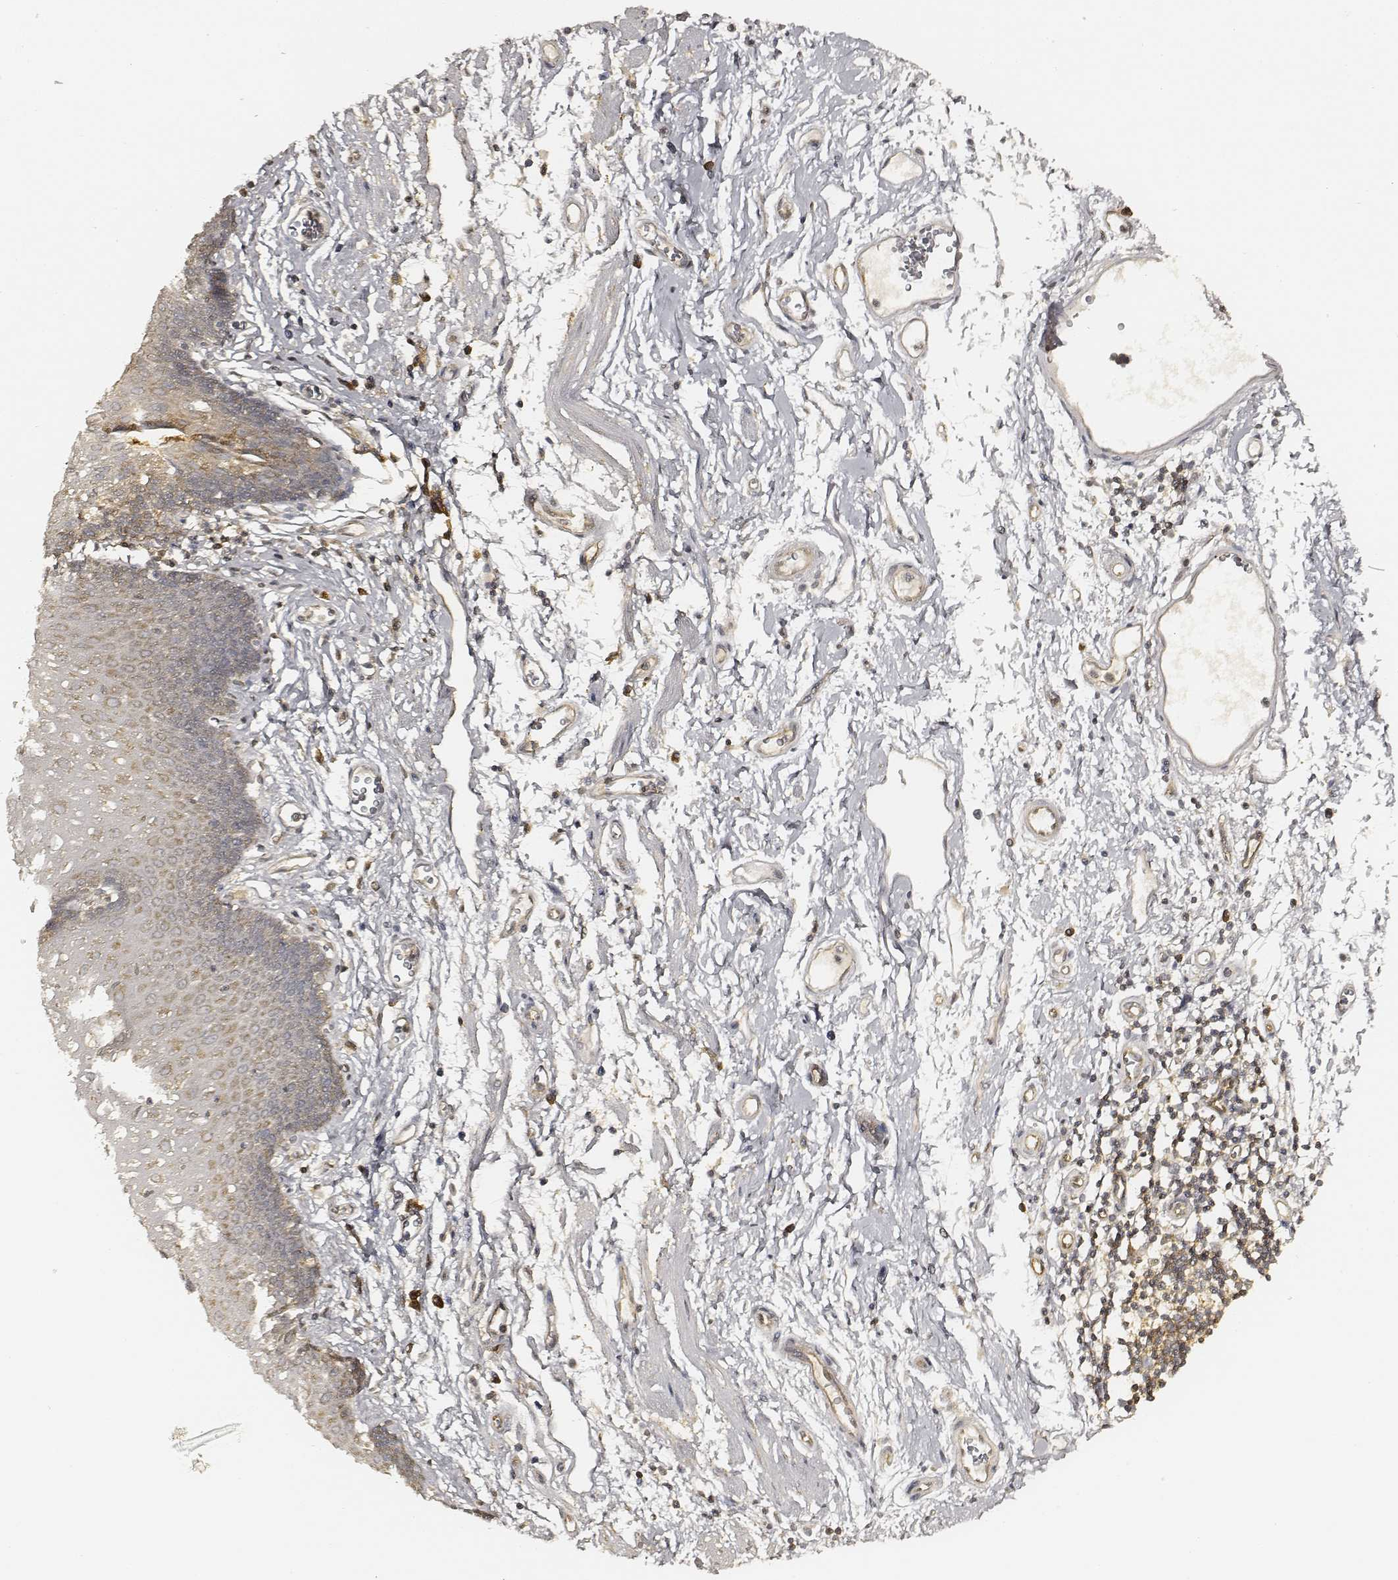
{"staining": {"intensity": "moderate", "quantity": "25%-75%", "location": "cytoplasmic/membranous"}, "tissue": "esophagus", "cell_type": "Squamous epithelial cells", "image_type": "normal", "snomed": [{"axis": "morphology", "description": "Normal tissue, NOS"}, {"axis": "topography", "description": "Esophagus"}], "caption": "Immunohistochemical staining of unremarkable human esophagus exhibits moderate cytoplasmic/membranous protein expression in approximately 25%-75% of squamous epithelial cells.", "gene": "CARS1", "patient": {"sex": "male", "age": 72}}